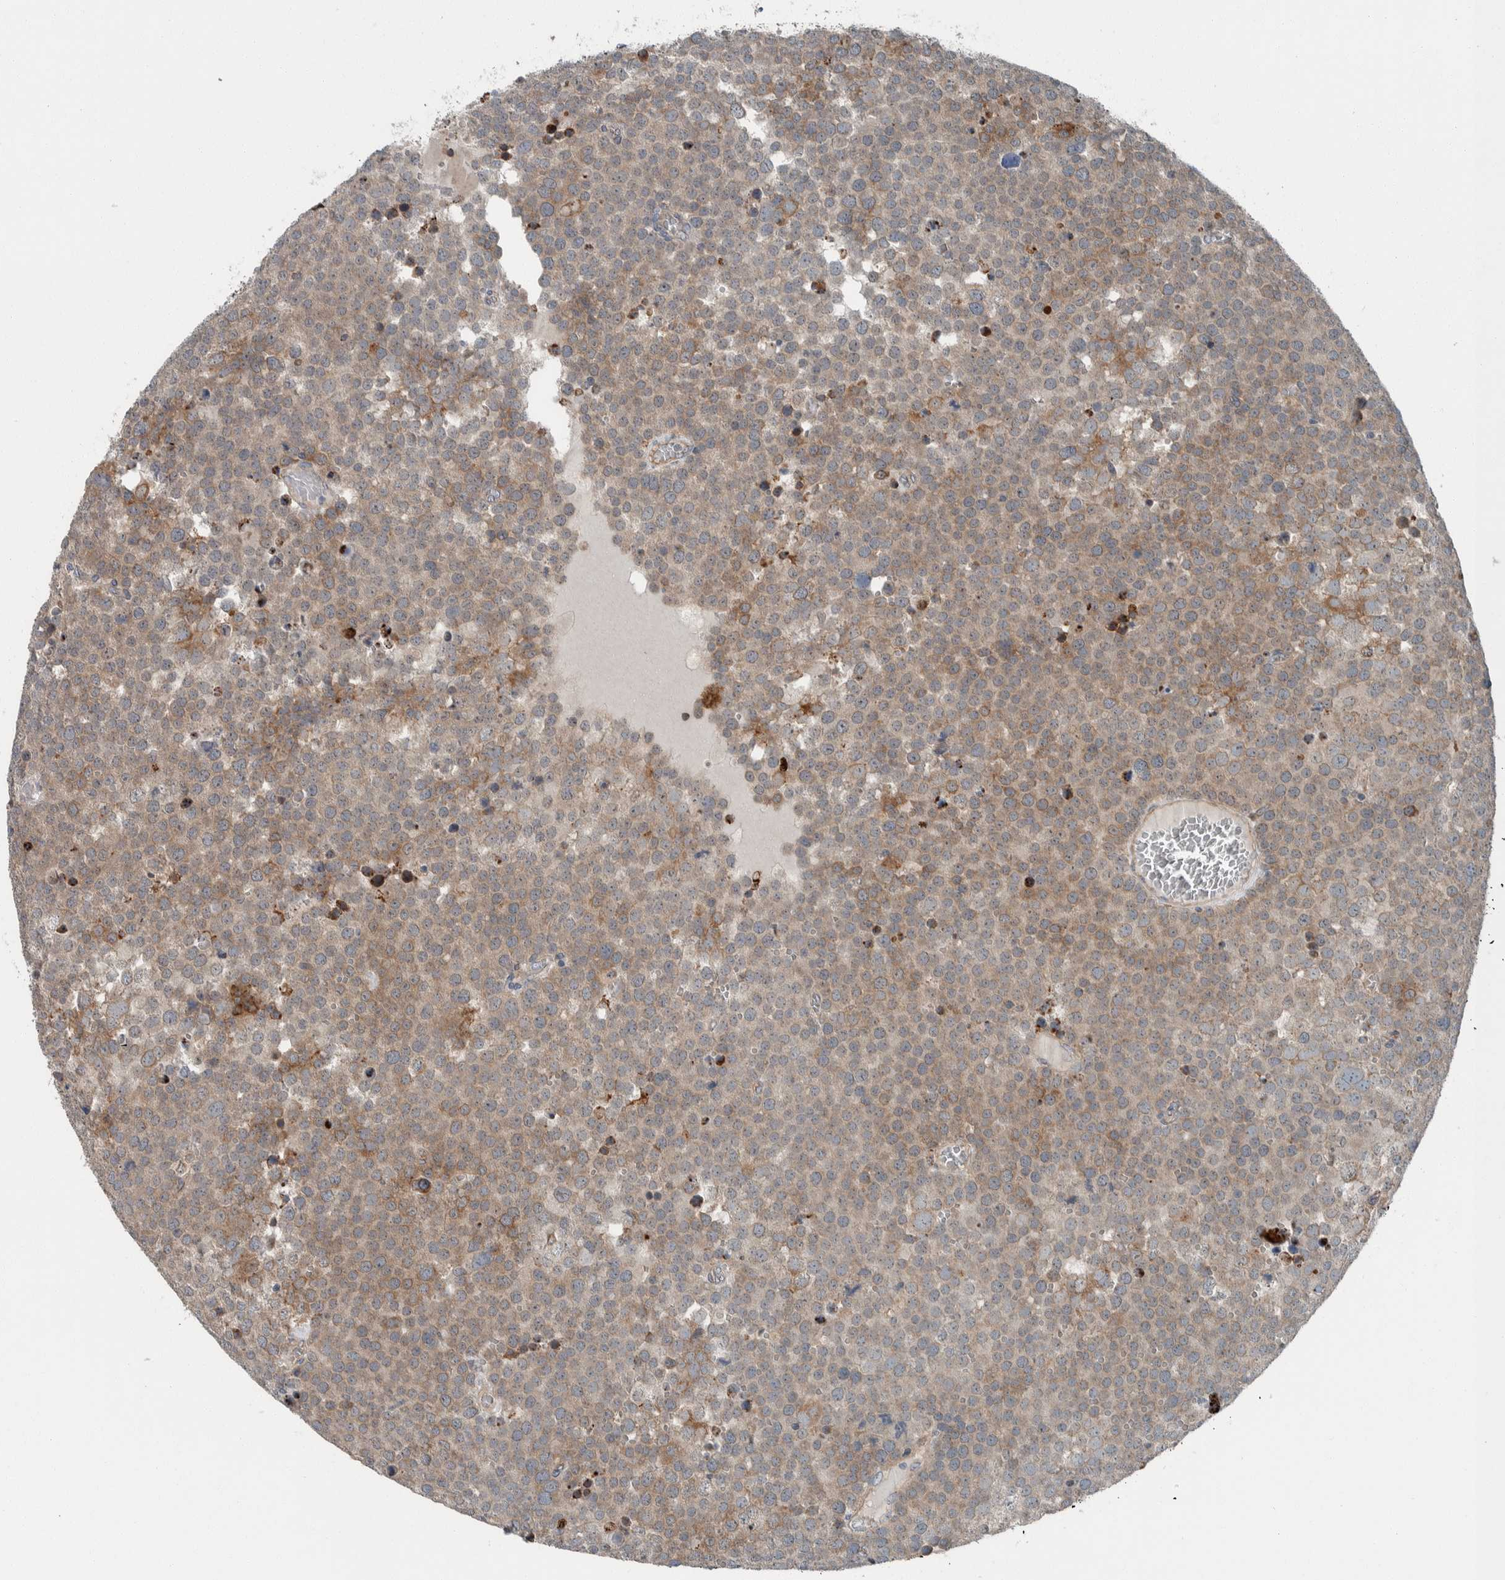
{"staining": {"intensity": "moderate", "quantity": "<25%", "location": "cytoplasmic/membranous"}, "tissue": "testis cancer", "cell_type": "Tumor cells", "image_type": "cancer", "snomed": [{"axis": "morphology", "description": "Seminoma, NOS"}, {"axis": "topography", "description": "Testis"}], "caption": "A brown stain highlights moderate cytoplasmic/membranous staining of a protein in testis cancer tumor cells. The protein of interest is shown in brown color, while the nuclei are stained blue.", "gene": "USP25", "patient": {"sex": "male", "age": 71}}